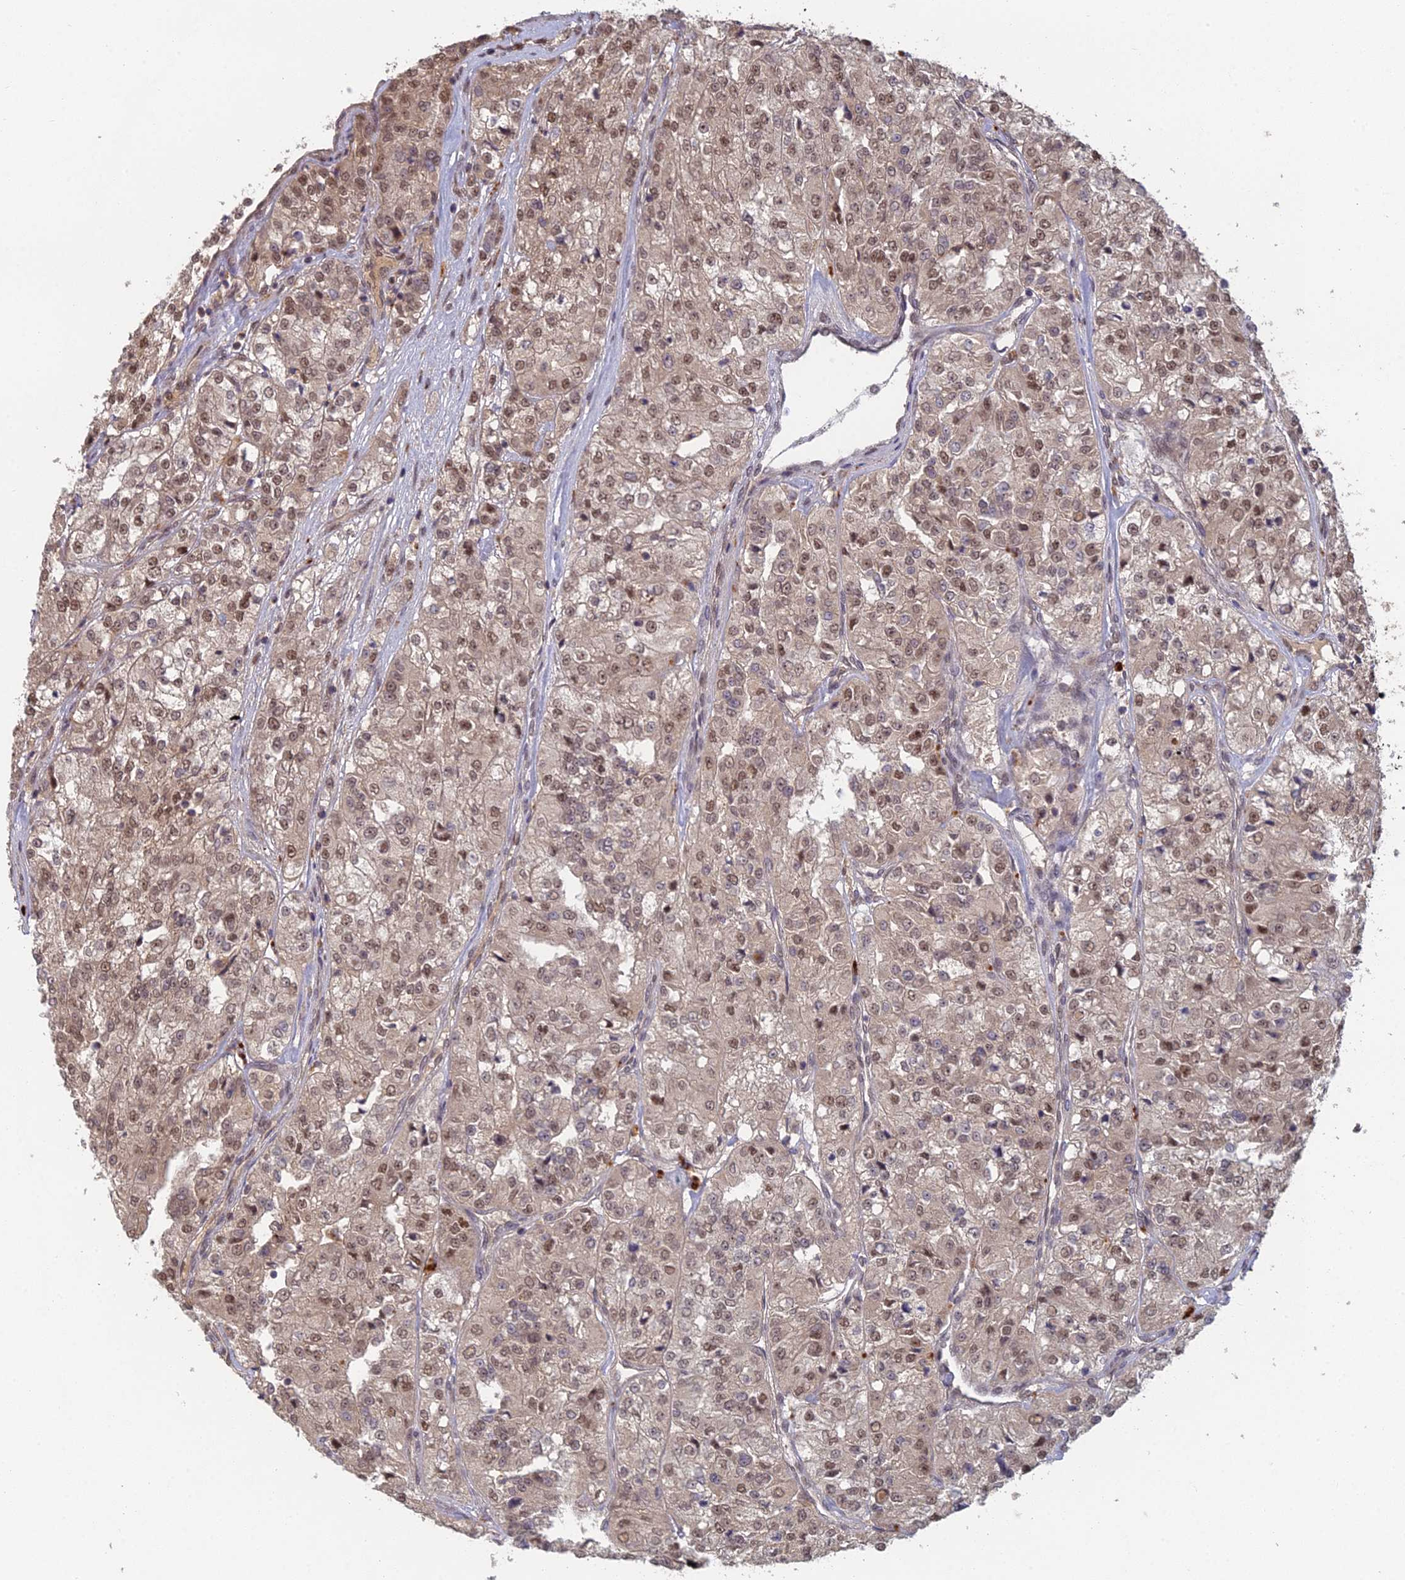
{"staining": {"intensity": "weak", "quantity": ">75%", "location": "nuclear"}, "tissue": "renal cancer", "cell_type": "Tumor cells", "image_type": "cancer", "snomed": [{"axis": "morphology", "description": "Adenocarcinoma, NOS"}, {"axis": "topography", "description": "Kidney"}], "caption": "This is a histology image of IHC staining of renal cancer, which shows weak positivity in the nuclear of tumor cells.", "gene": "RANBP3", "patient": {"sex": "female", "age": 63}}